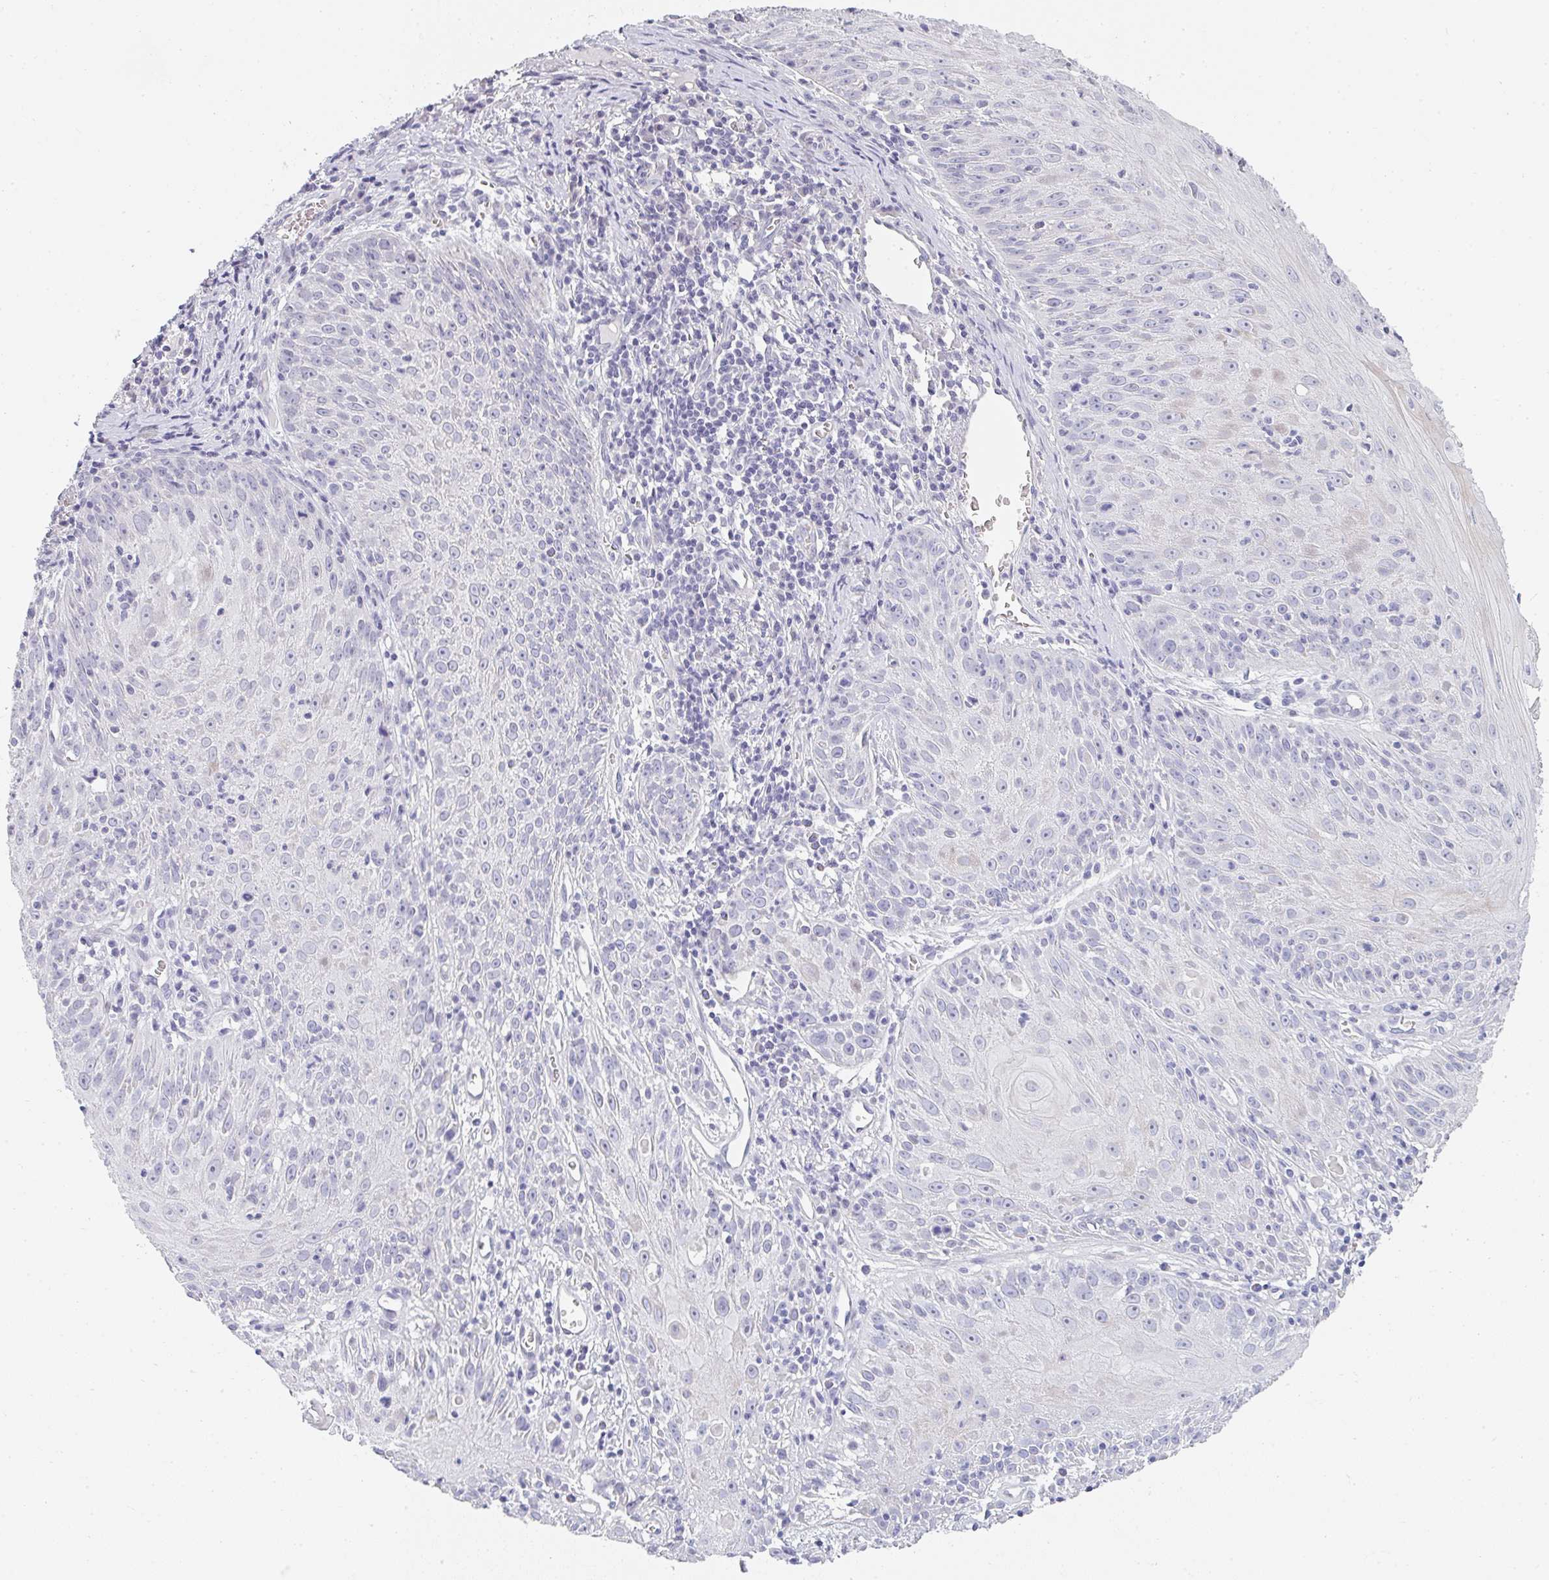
{"staining": {"intensity": "weak", "quantity": "<25%", "location": "cytoplasmic/membranous"}, "tissue": "skin cancer", "cell_type": "Tumor cells", "image_type": "cancer", "snomed": [{"axis": "morphology", "description": "Squamous cell carcinoma, NOS"}, {"axis": "topography", "description": "Skin"}, {"axis": "topography", "description": "Vulva"}], "caption": "DAB (3,3'-diaminobenzidine) immunohistochemical staining of human skin cancer demonstrates no significant expression in tumor cells.", "gene": "NEU2", "patient": {"sex": "female", "age": 76}}